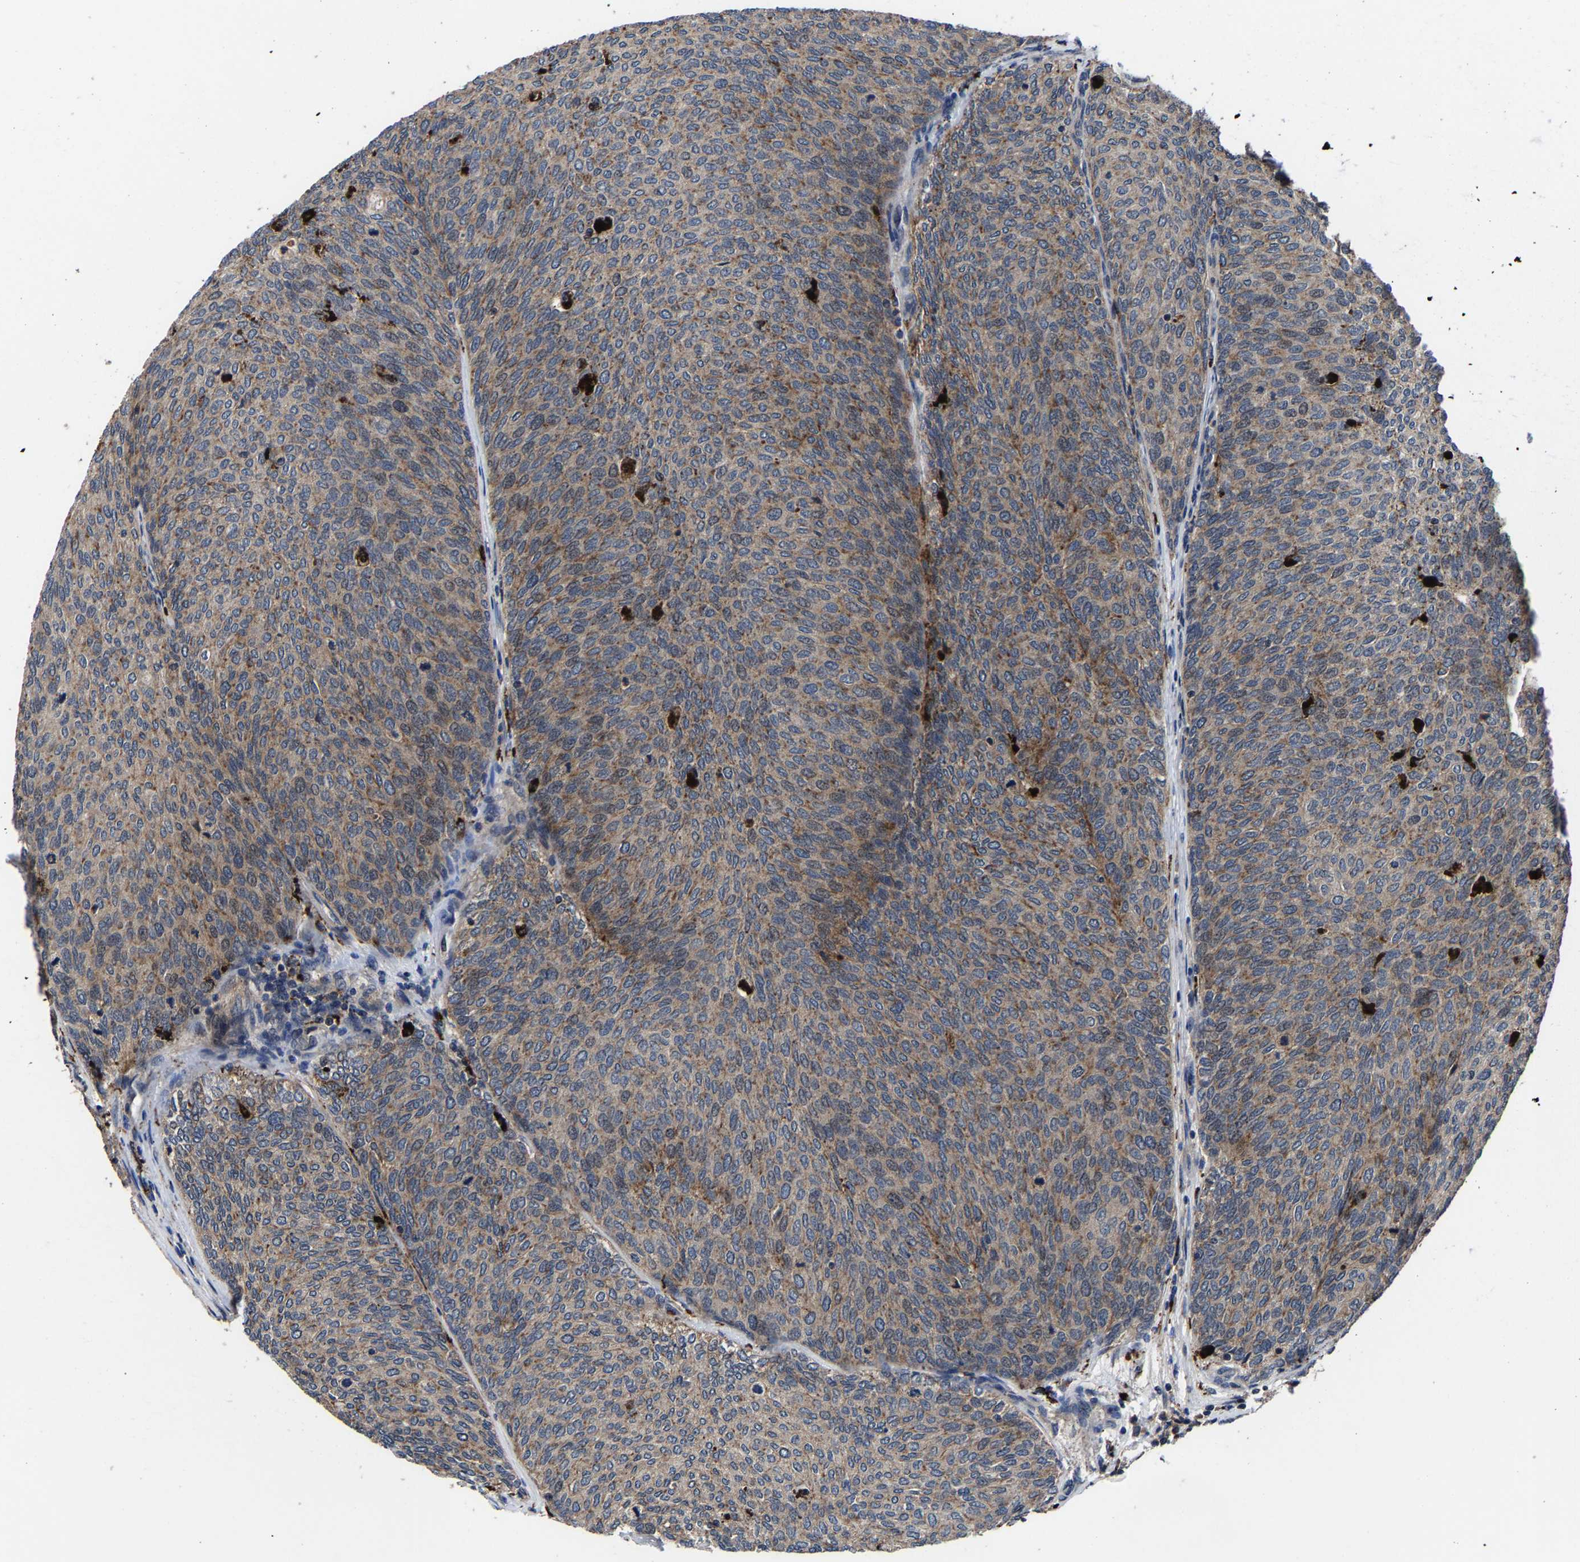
{"staining": {"intensity": "moderate", "quantity": ">75%", "location": "cytoplasmic/membranous,nuclear"}, "tissue": "urothelial cancer", "cell_type": "Tumor cells", "image_type": "cancer", "snomed": [{"axis": "morphology", "description": "Urothelial carcinoma, Low grade"}, {"axis": "topography", "description": "Urinary bladder"}], "caption": "Urothelial cancer was stained to show a protein in brown. There is medium levels of moderate cytoplasmic/membranous and nuclear staining in about >75% of tumor cells.", "gene": "ZCCHC7", "patient": {"sex": "female", "age": 79}}